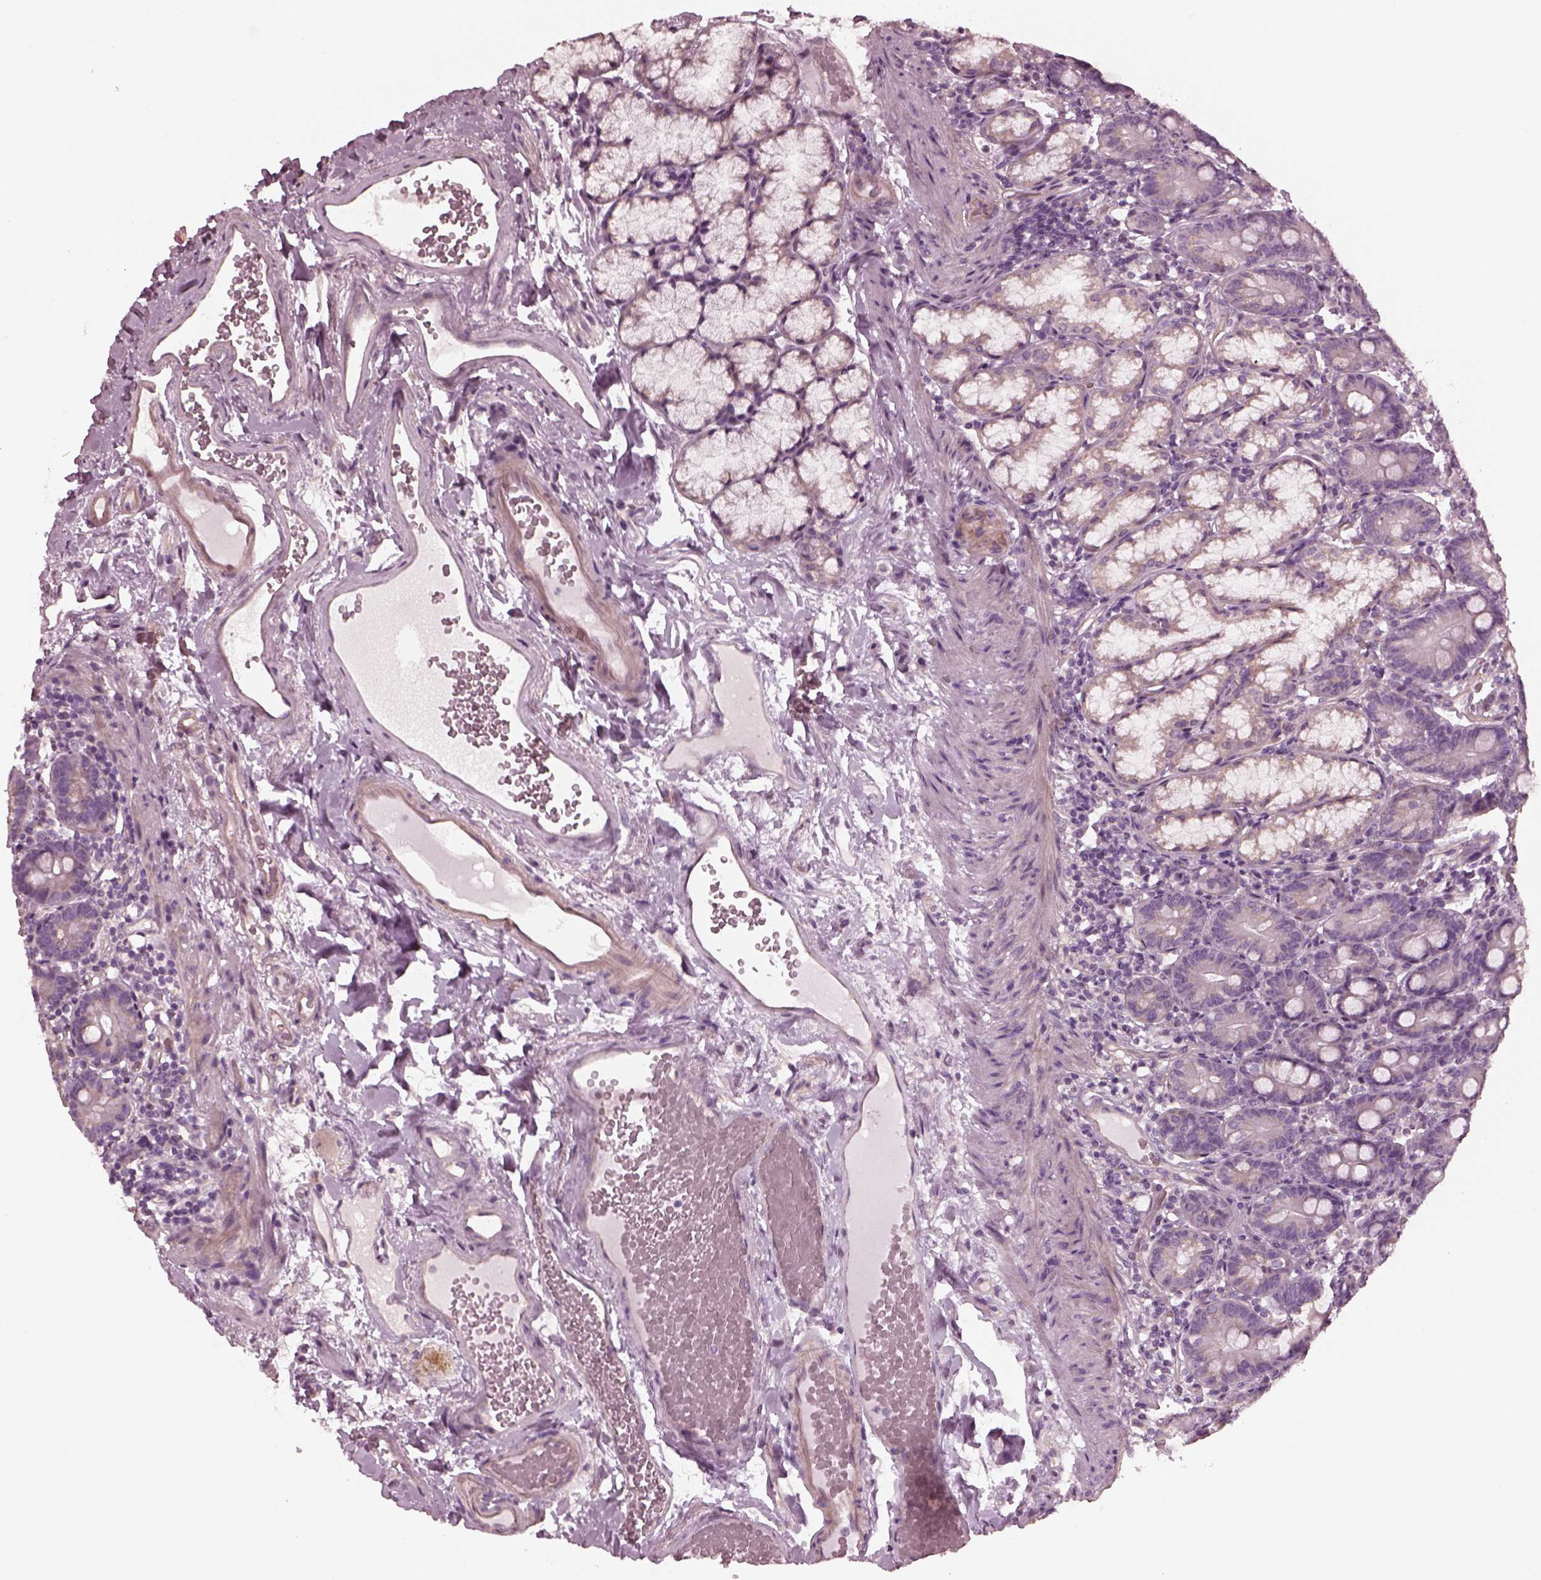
{"staining": {"intensity": "negative", "quantity": "none", "location": "none"}, "tissue": "duodenum", "cell_type": "Glandular cells", "image_type": "normal", "snomed": [{"axis": "morphology", "description": "Normal tissue, NOS"}, {"axis": "topography", "description": "Duodenum"}], "caption": "This is a histopathology image of immunohistochemistry (IHC) staining of benign duodenum, which shows no expression in glandular cells.", "gene": "KIF6", "patient": {"sex": "female", "age": 67}}